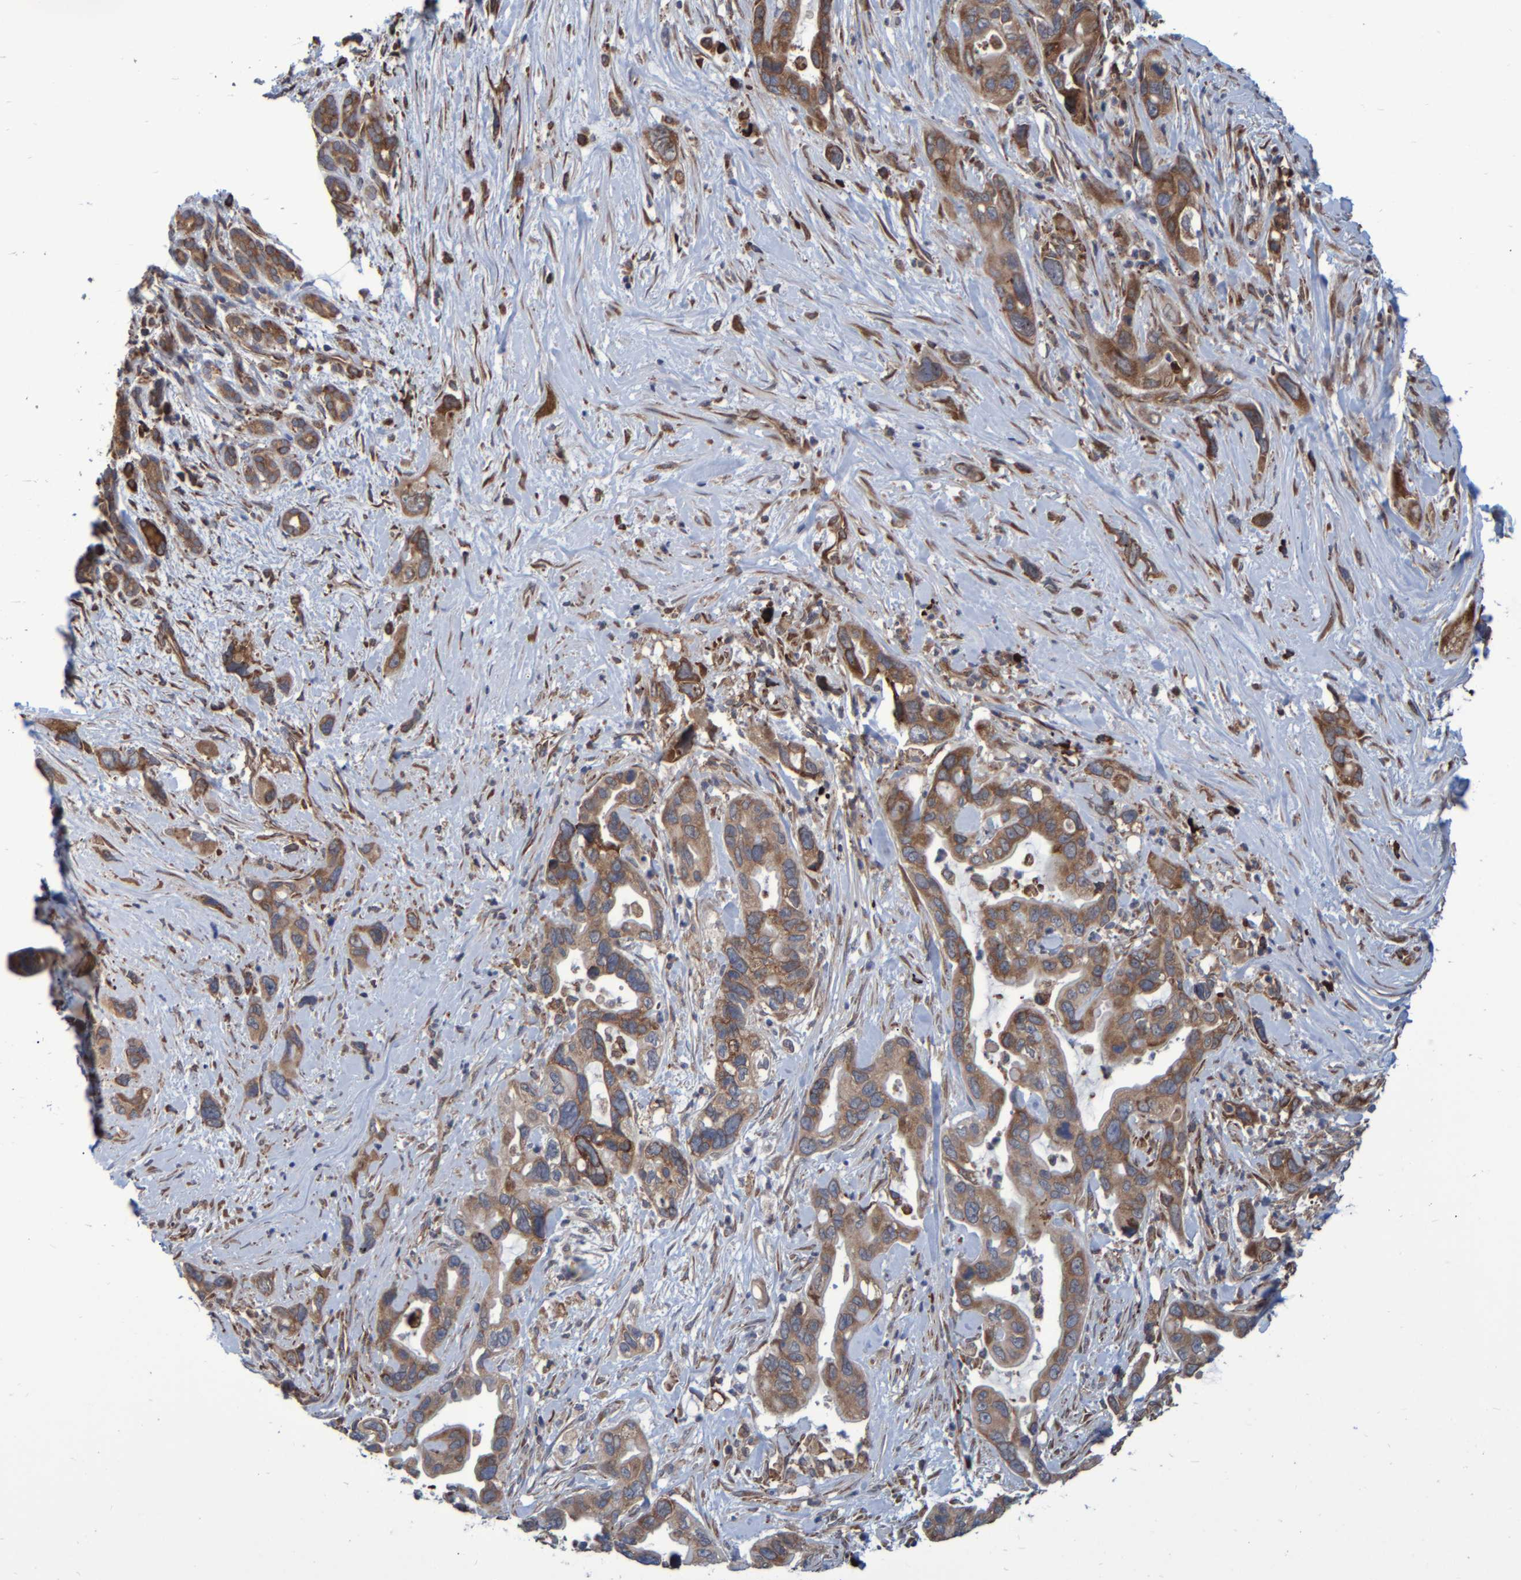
{"staining": {"intensity": "moderate", "quantity": ">75%", "location": "cytoplasmic/membranous"}, "tissue": "pancreatic cancer", "cell_type": "Tumor cells", "image_type": "cancer", "snomed": [{"axis": "morphology", "description": "Adenocarcinoma, NOS"}, {"axis": "topography", "description": "Pancreas"}], "caption": "Tumor cells demonstrate moderate cytoplasmic/membranous positivity in about >75% of cells in pancreatic cancer.", "gene": "SPAG5", "patient": {"sex": "female", "age": 70}}